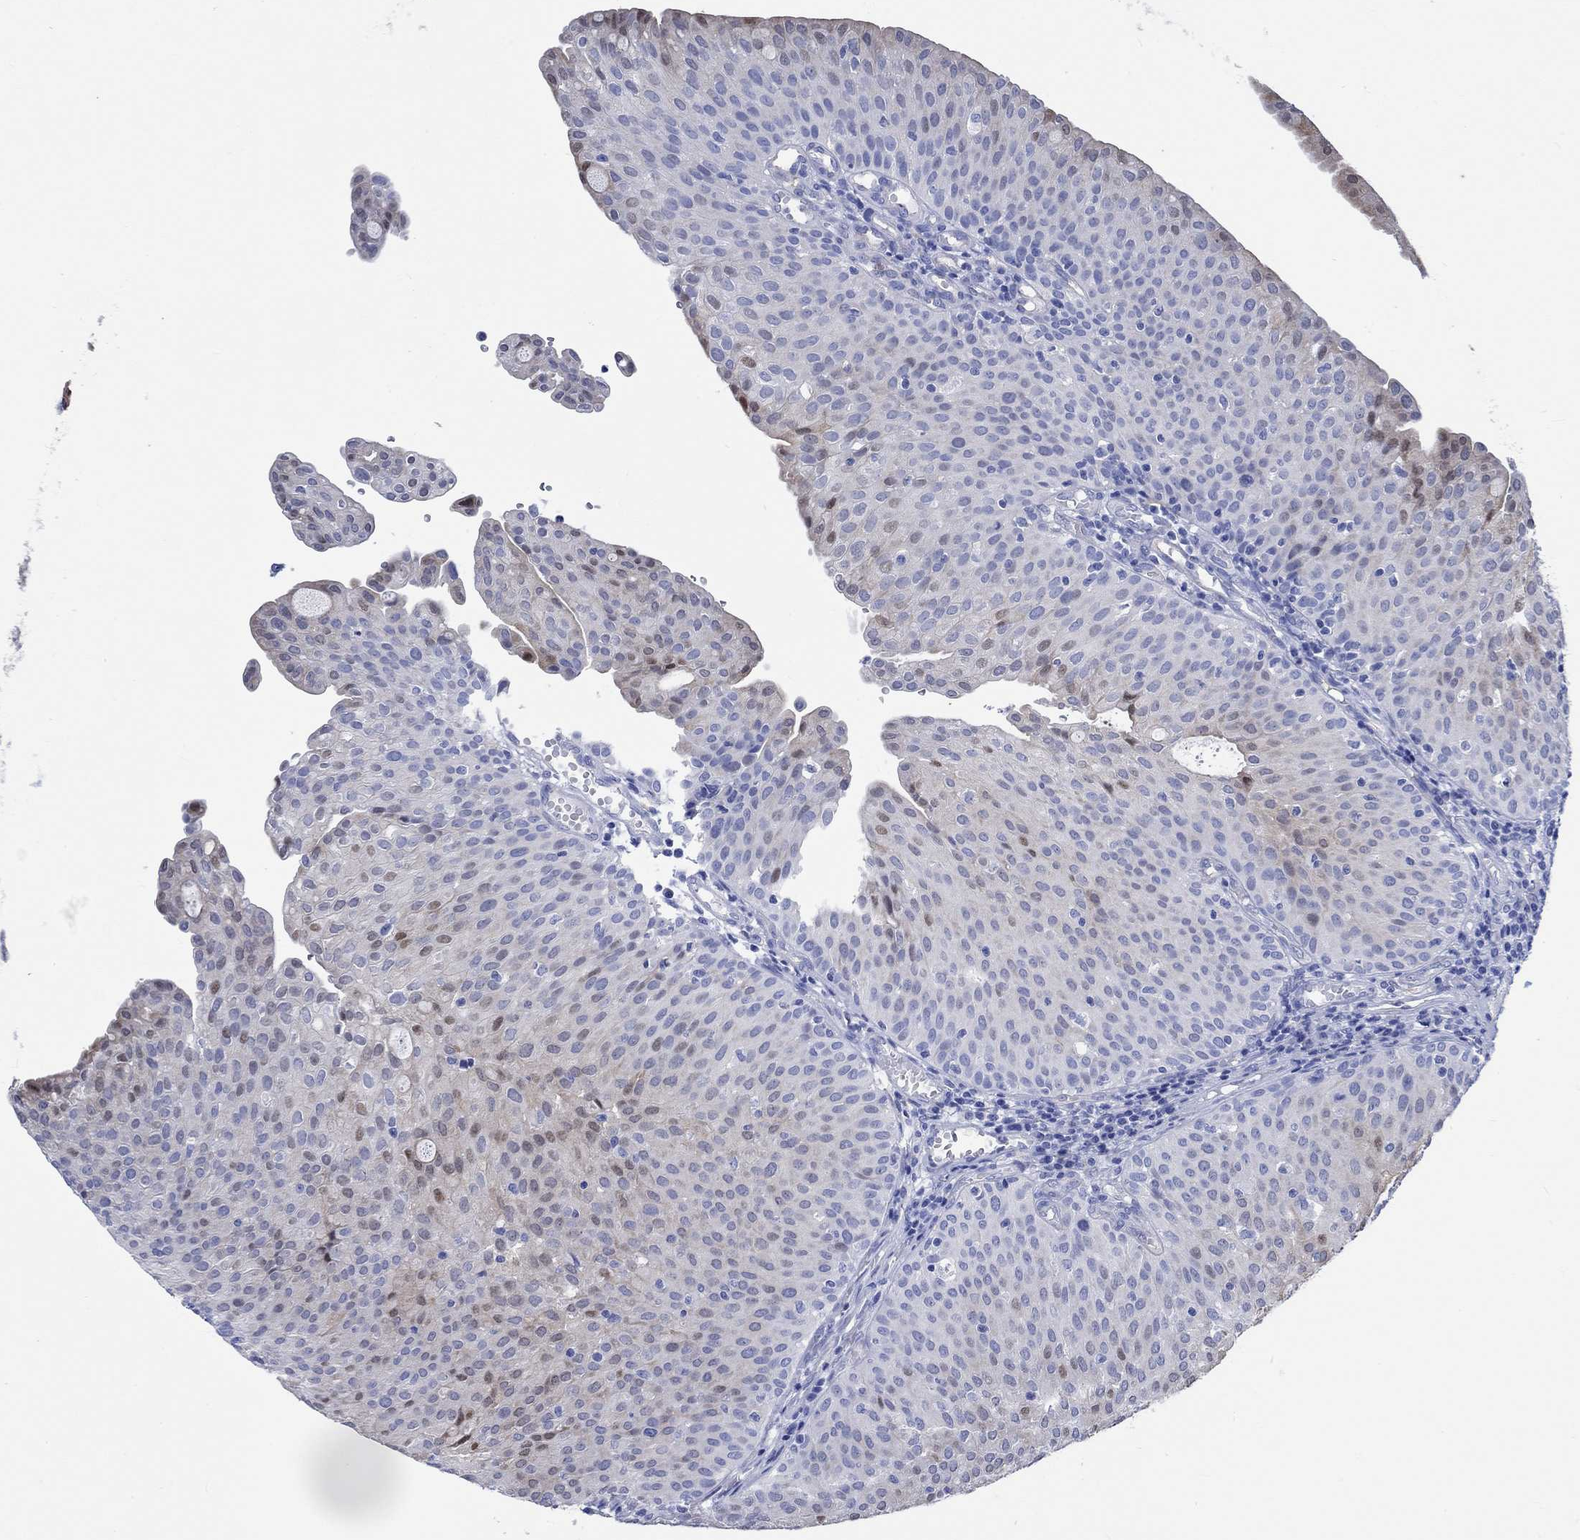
{"staining": {"intensity": "moderate", "quantity": "<25%", "location": "cytoplasmic/membranous,nuclear"}, "tissue": "urothelial cancer", "cell_type": "Tumor cells", "image_type": "cancer", "snomed": [{"axis": "morphology", "description": "Urothelial carcinoma, Low grade"}, {"axis": "topography", "description": "Urinary bladder"}], "caption": "Tumor cells demonstrate low levels of moderate cytoplasmic/membranous and nuclear positivity in about <25% of cells in human low-grade urothelial carcinoma. The staining was performed using DAB (3,3'-diaminobenzidine) to visualize the protein expression in brown, while the nuclei were stained in blue with hematoxylin (Magnification: 20x).", "gene": "CPLX2", "patient": {"sex": "male", "age": 54}}